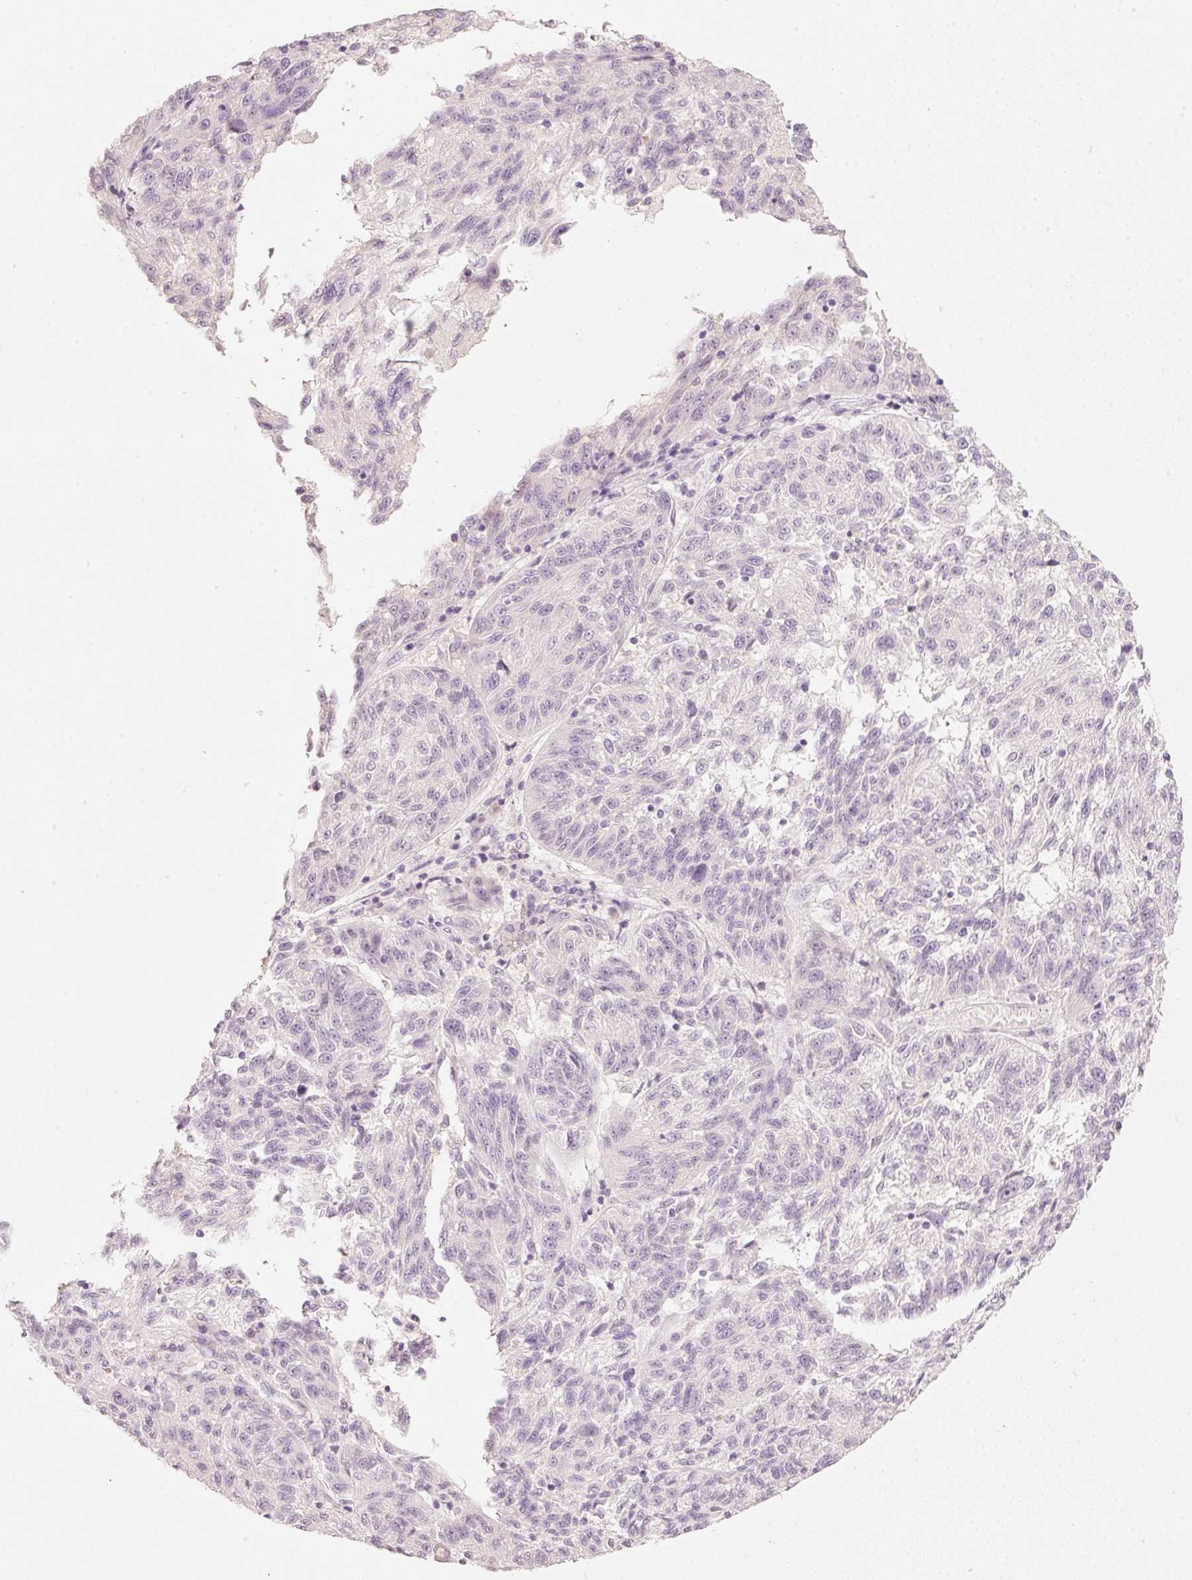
{"staining": {"intensity": "negative", "quantity": "none", "location": "none"}, "tissue": "melanoma", "cell_type": "Tumor cells", "image_type": "cancer", "snomed": [{"axis": "morphology", "description": "Malignant melanoma, NOS"}, {"axis": "topography", "description": "Skin"}], "caption": "Immunohistochemistry (IHC) of malignant melanoma exhibits no positivity in tumor cells.", "gene": "STEAP1", "patient": {"sex": "male", "age": 53}}